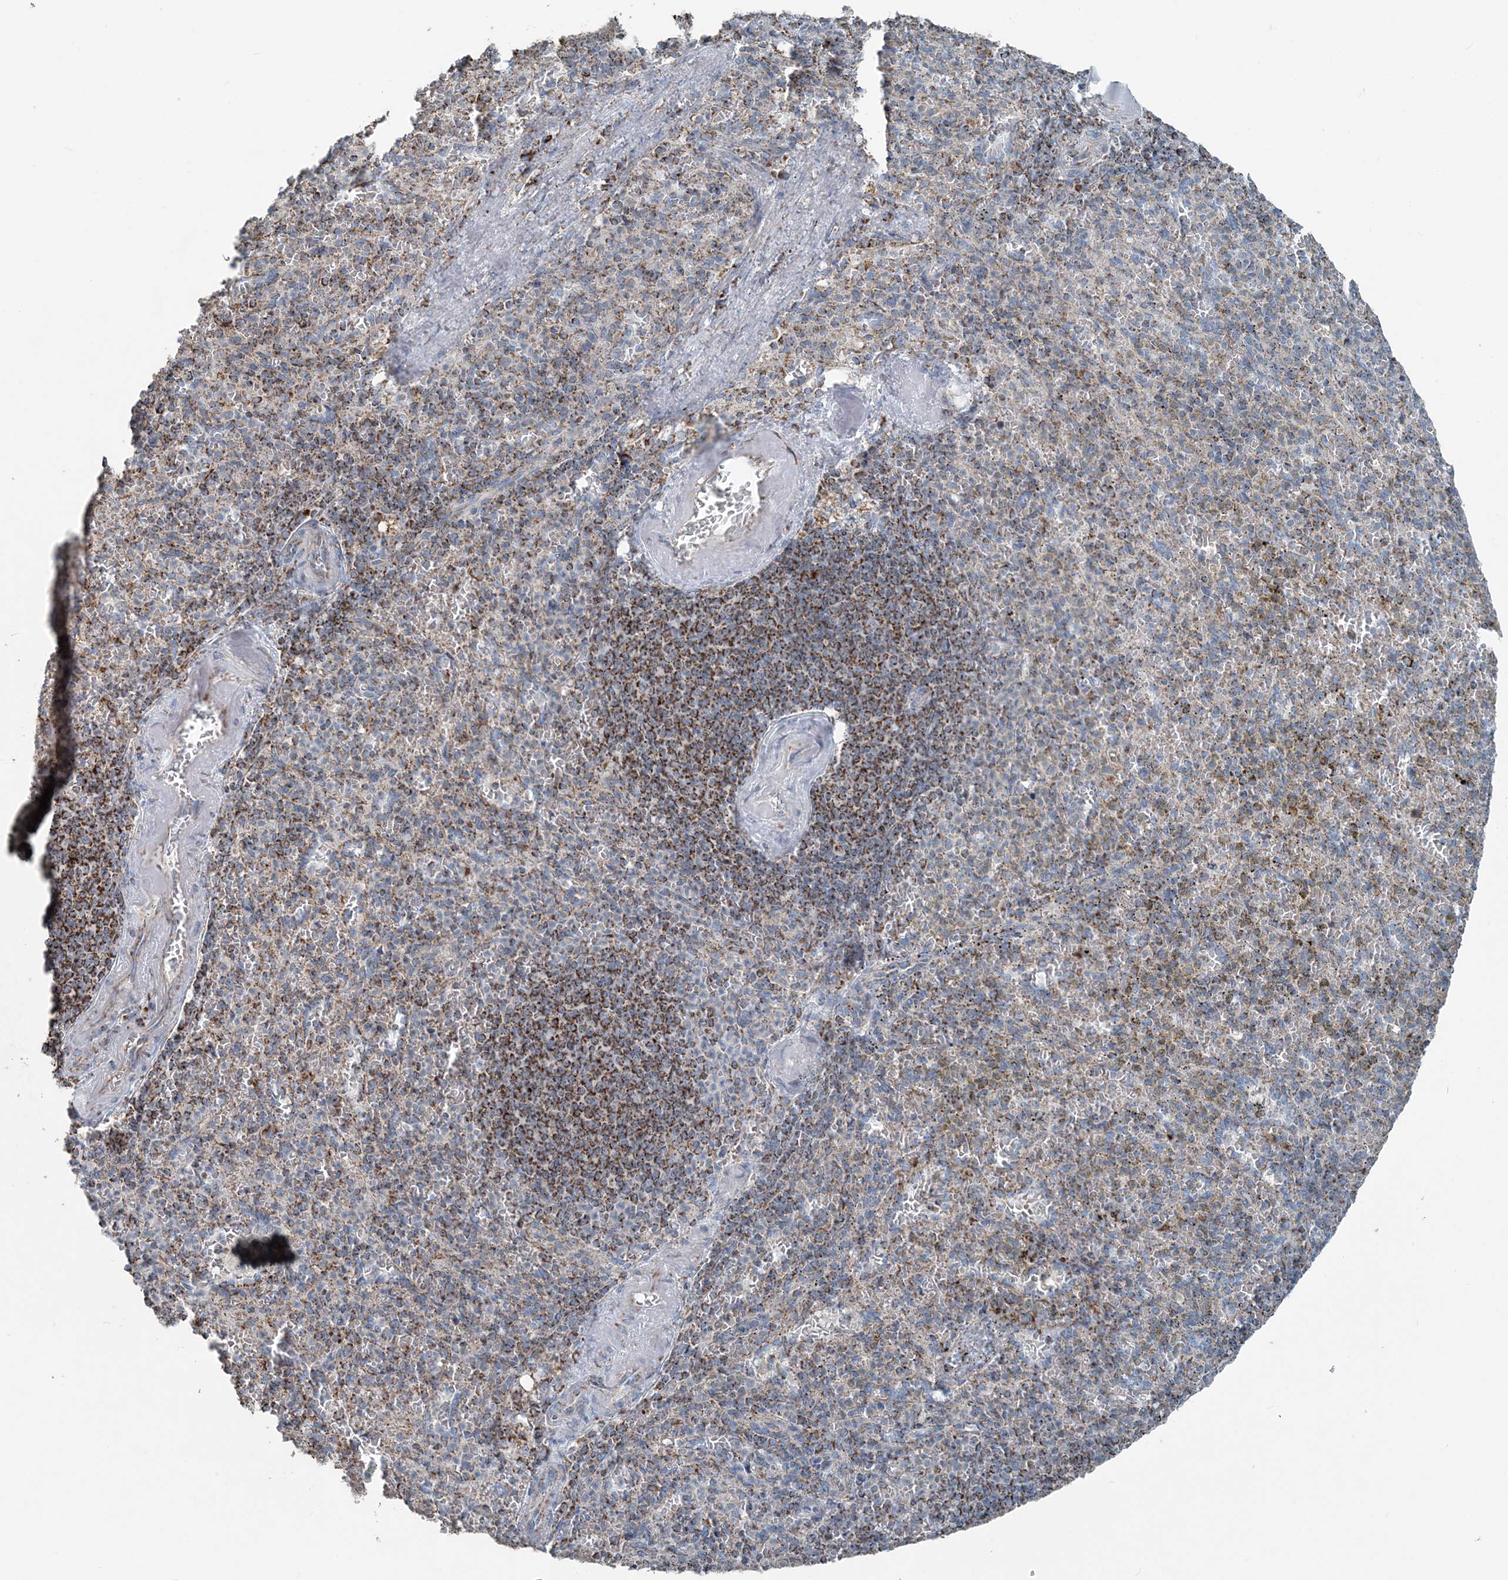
{"staining": {"intensity": "moderate", "quantity": "<25%", "location": "cytoplasmic/membranous"}, "tissue": "spleen", "cell_type": "Cells in red pulp", "image_type": "normal", "snomed": [{"axis": "morphology", "description": "Normal tissue, NOS"}, {"axis": "topography", "description": "Spleen"}], "caption": "Immunohistochemistry (DAB (3,3'-diaminobenzidine)) staining of normal spleen exhibits moderate cytoplasmic/membranous protein positivity in about <25% of cells in red pulp. (IHC, brightfield microscopy, high magnification).", "gene": "SUCLG1", "patient": {"sex": "female", "age": 74}}